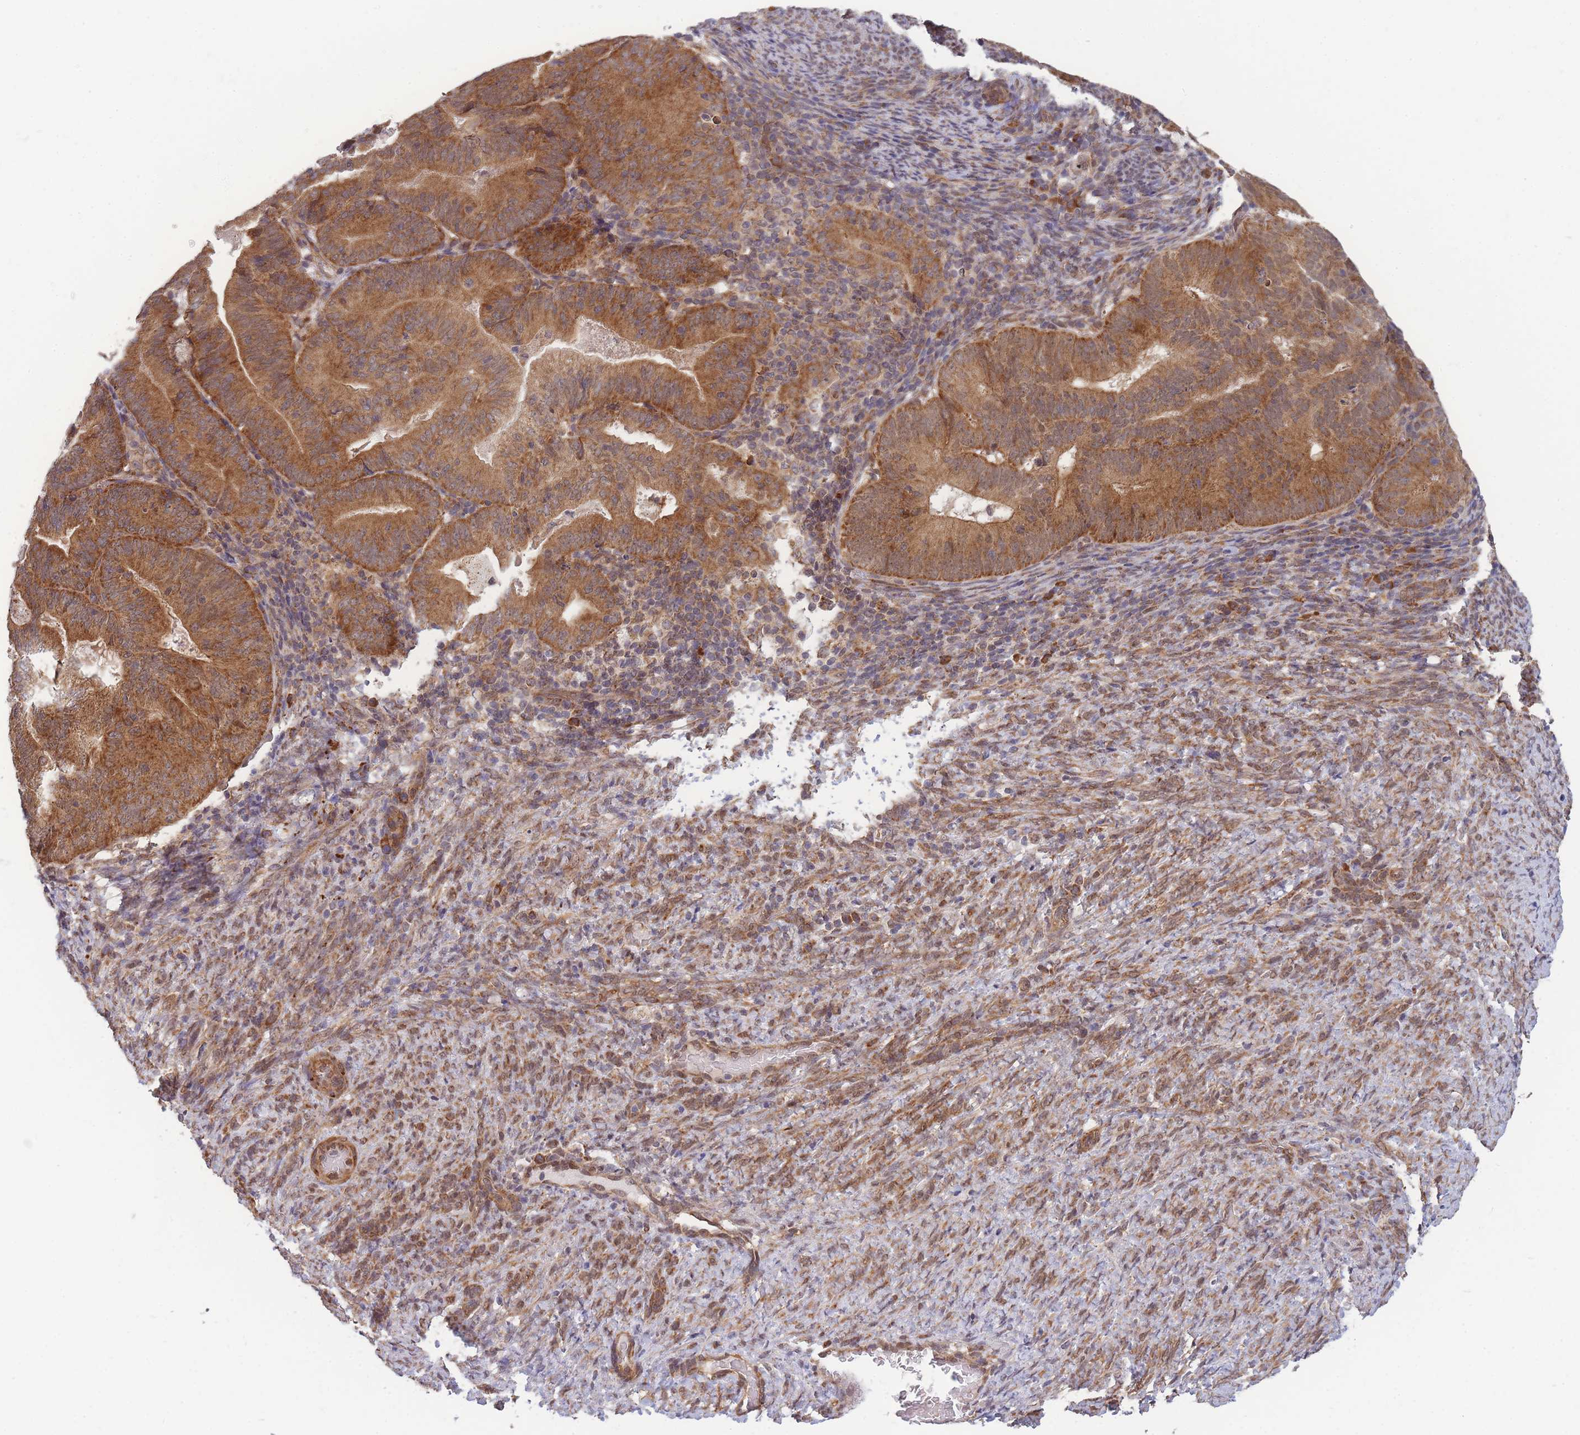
{"staining": {"intensity": "strong", "quantity": ">75%", "location": "cytoplasmic/membranous"}, "tissue": "endometrial cancer", "cell_type": "Tumor cells", "image_type": "cancer", "snomed": [{"axis": "morphology", "description": "Adenocarcinoma, NOS"}, {"axis": "topography", "description": "Endometrium"}], "caption": "A high-resolution image shows immunohistochemistry (IHC) staining of adenocarcinoma (endometrial), which demonstrates strong cytoplasmic/membranous expression in about >75% of tumor cells.", "gene": "MRPL23", "patient": {"sex": "female", "age": 70}}